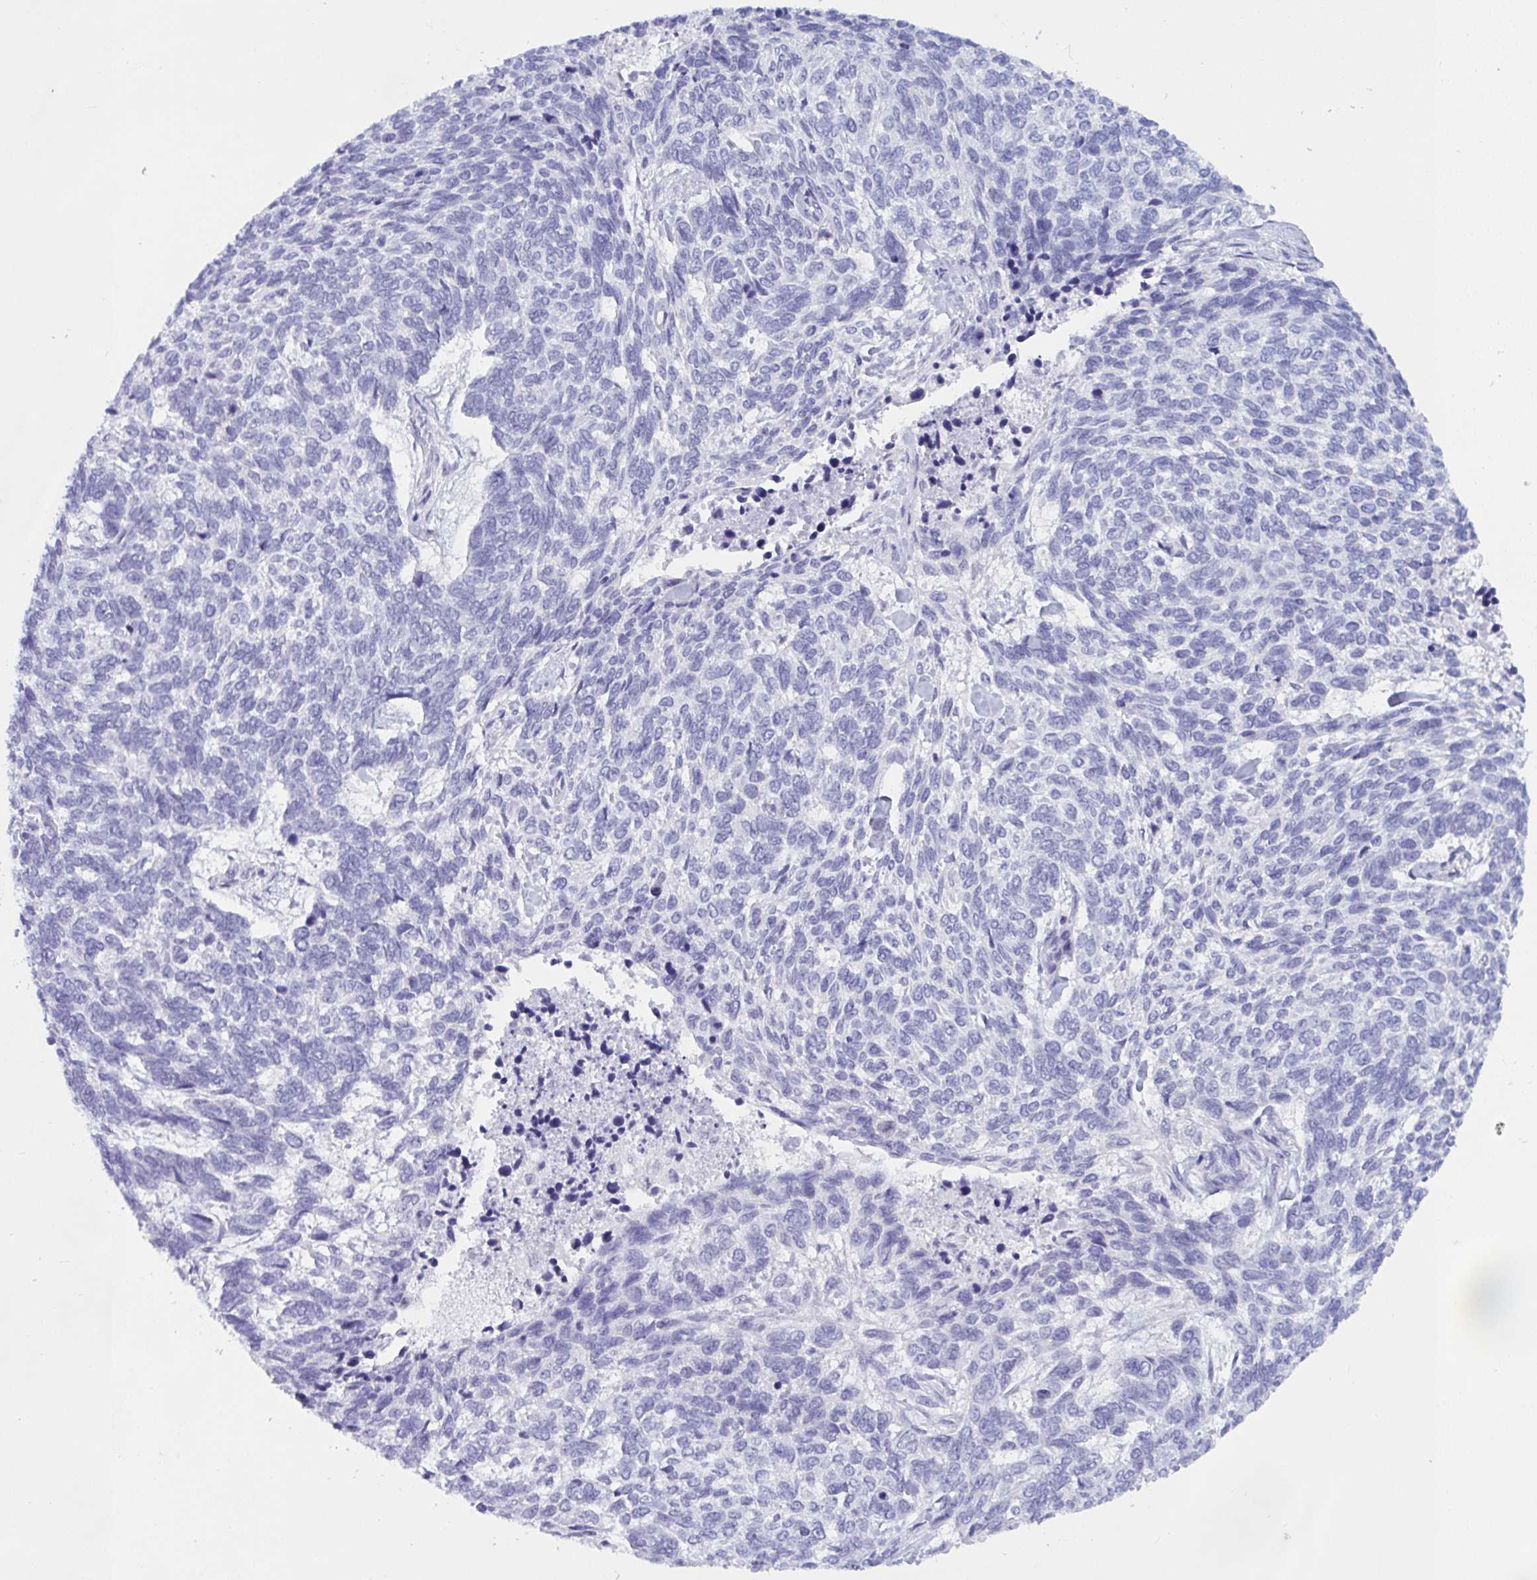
{"staining": {"intensity": "negative", "quantity": "none", "location": "none"}, "tissue": "skin cancer", "cell_type": "Tumor cells", "image_type": "cancer", "snomed": [{"axis": "morphology", "description": "Basal cell carcinoma"}, {"axis": "topography", "description": "Skin"}], "caption": "The micrograph demonstrates no staining of tumor cells in skin basal cell carcinoma.", "gene": "TANK", "patient": {"sex": "female", "age": 65}}